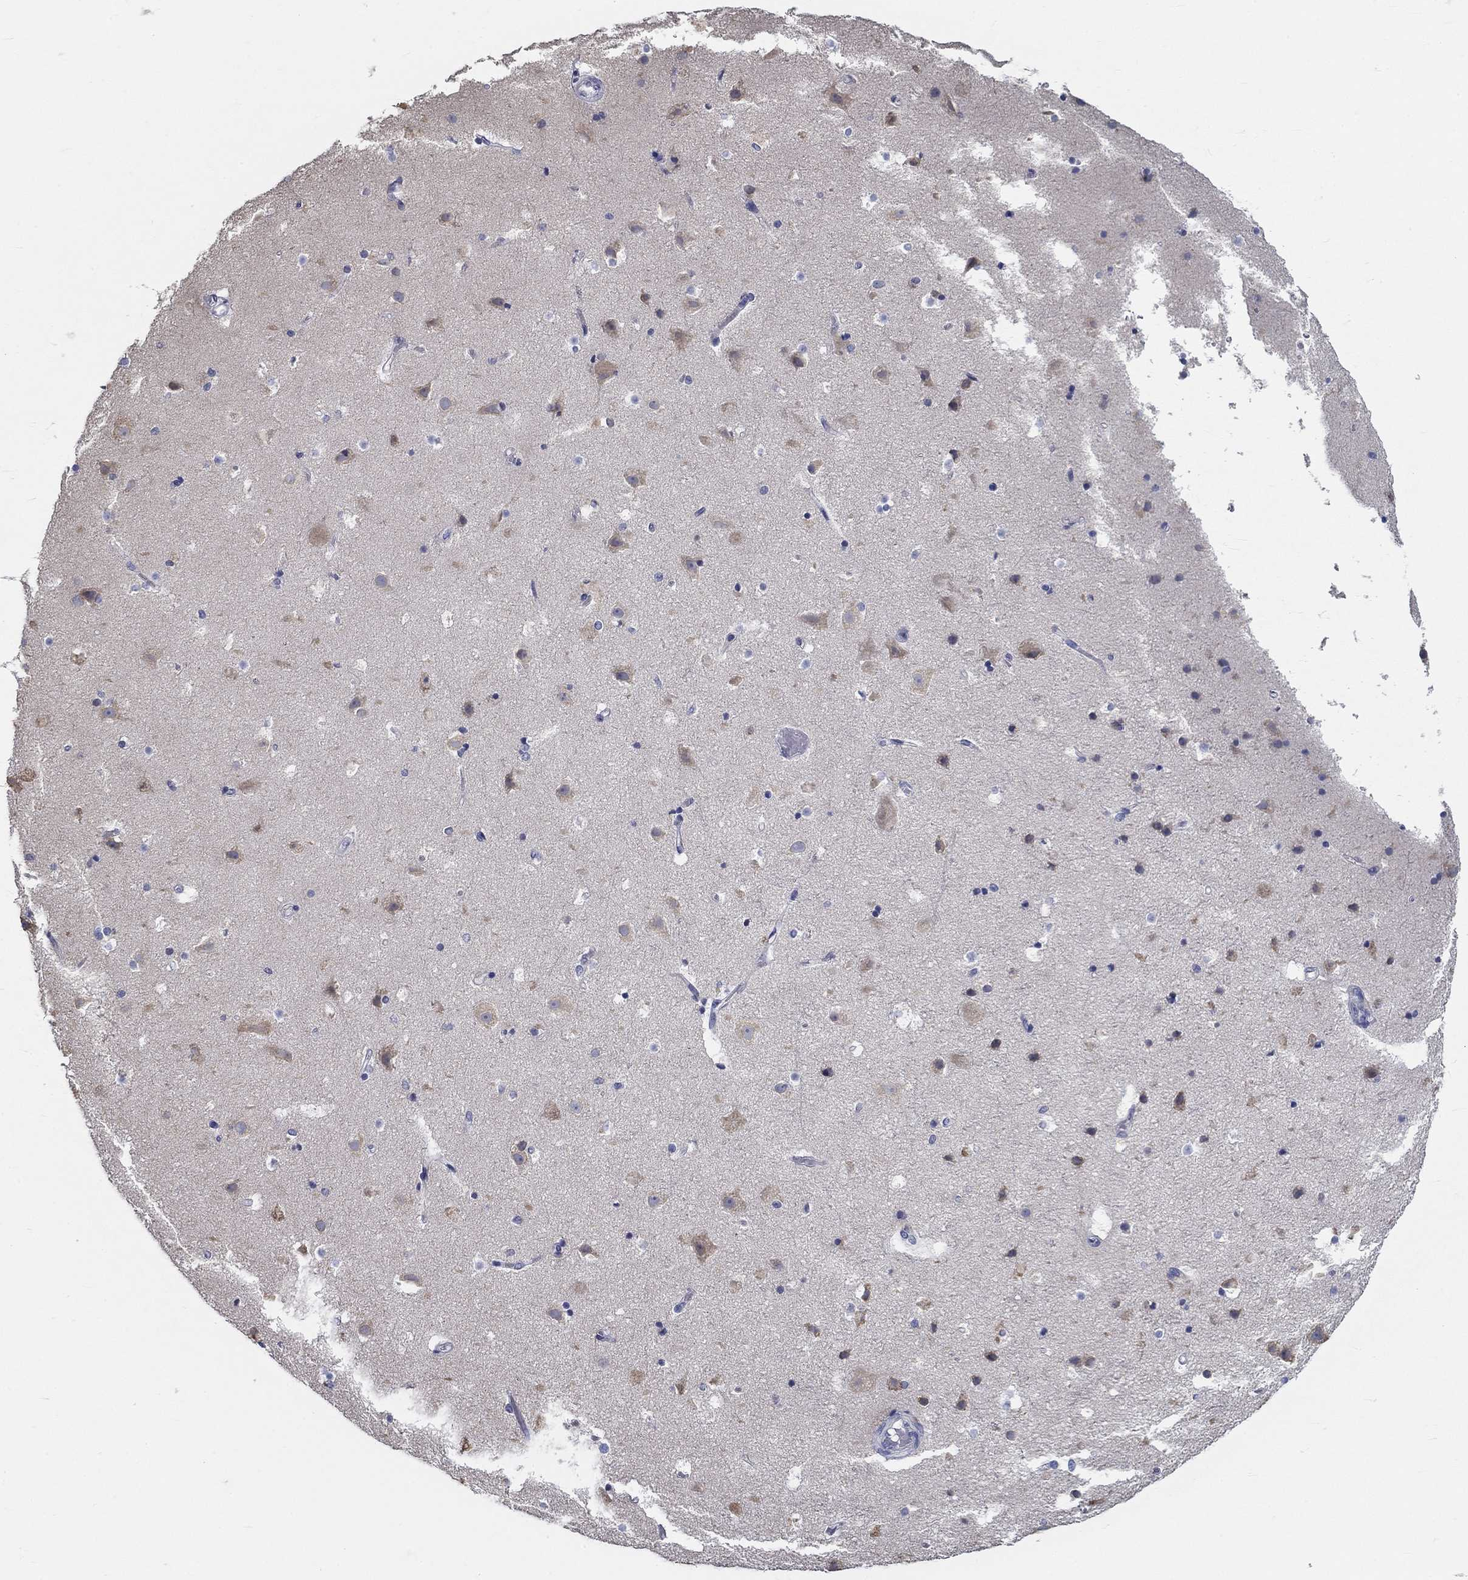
{"staining": {"intensity": "negative", "quantity": "none", "location": "none"}, "tissue": "cerebral cortex", "cell_type": "Endothelial cells", "image_type": "normal", "snomed": [{"axis": "morphology", "description": "Normal tissue, NOS"}, {"axis": "topography", "description": "Cerebral cortex"}], "caption": "The image displays no staining of endothelial cells in unremarkable cerebral cortex.", "gene": "GALNTL5", "patient": {"sex": "female", "age": 52}}